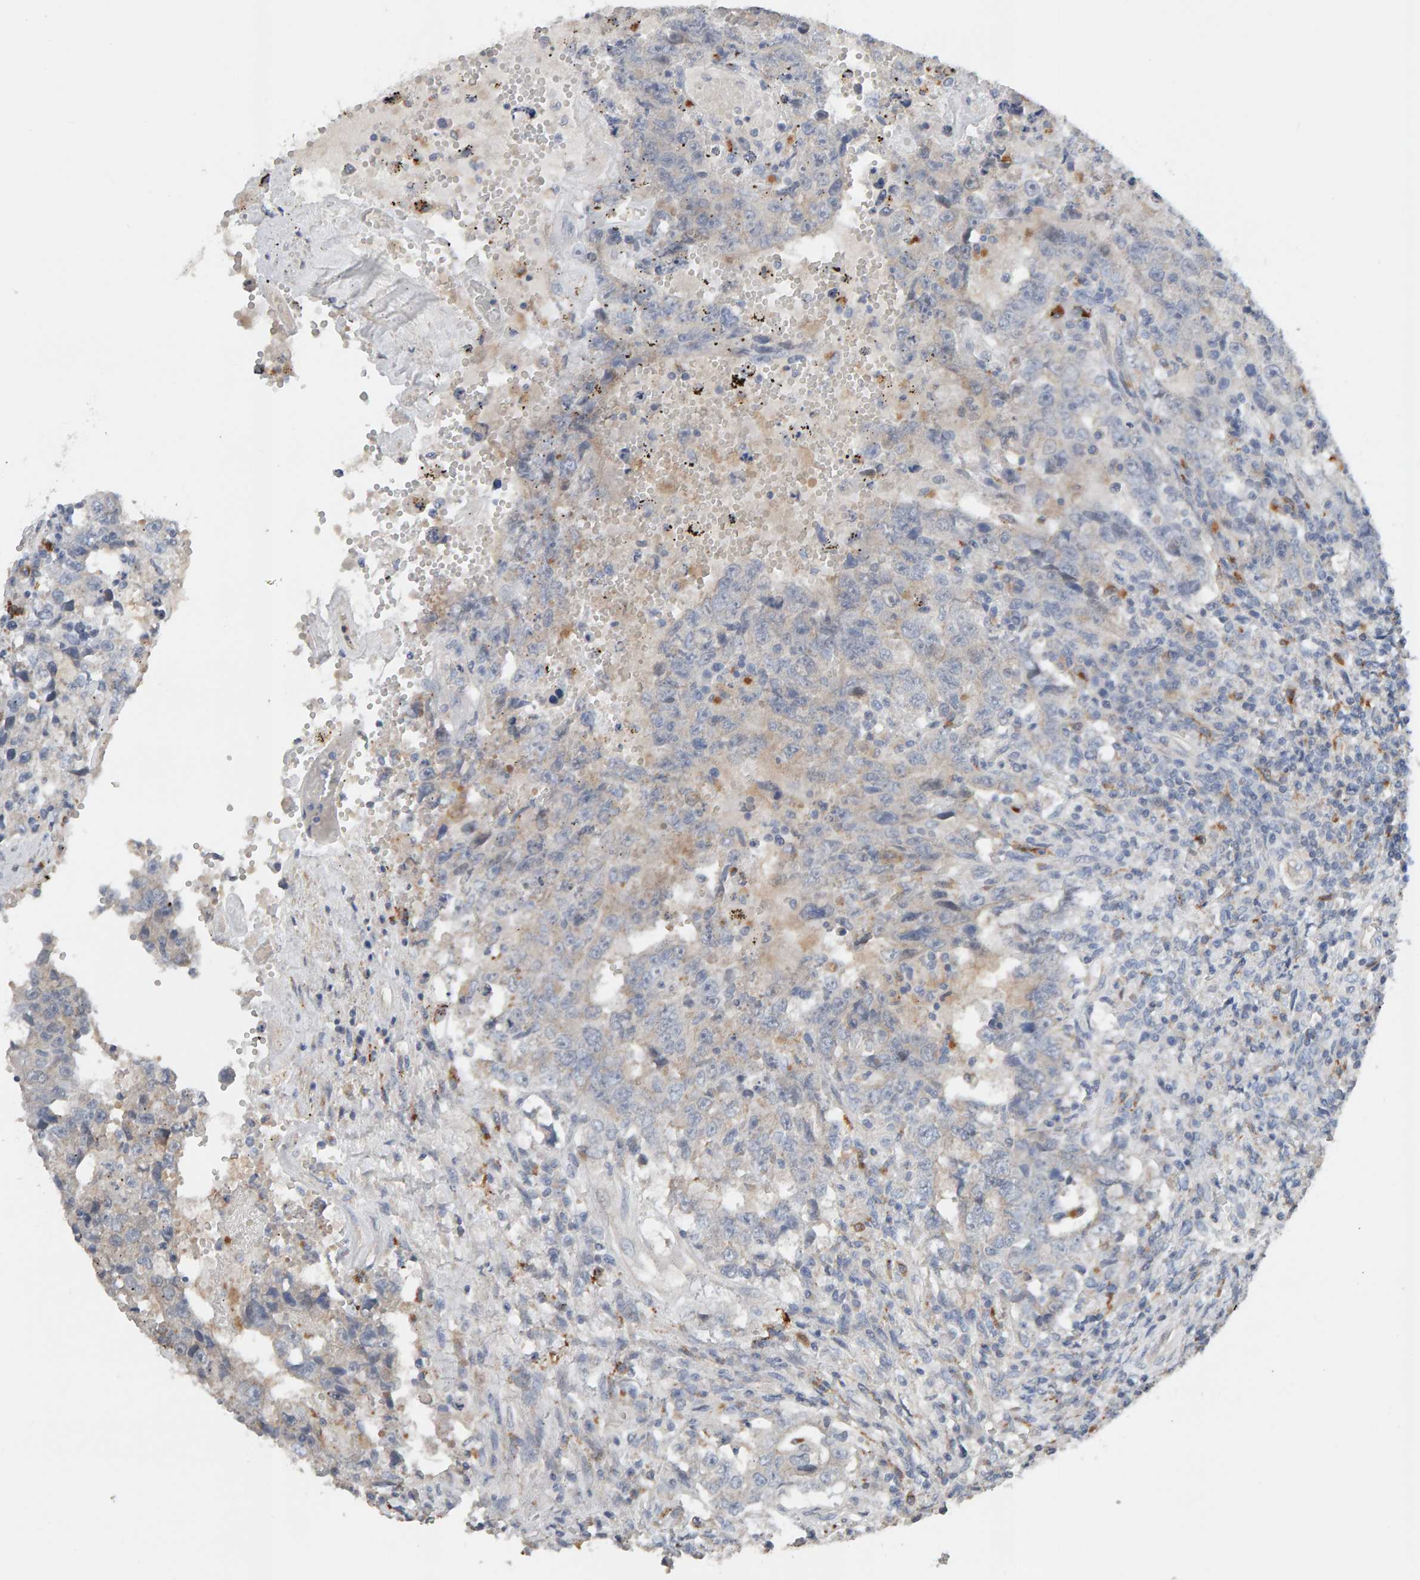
{"staining": {"intensity": "negative", "quantity": "none", "location": "none"}, "tissue": "testis cancer", "cell_type": "Tumor cells", "image_type": "cancer", "snomed": [{"axis": "morphology", "description": "Carcinoma, Embryonal, NOS"}, {"axis": "topography", "description": "Testis"}], "caption": "Micrograph shows no protein staining in tumor cells of embryonal carcinoma (testis) tissue. (DAB IHC visualized using brightfield microscopy, high magnification).", "gene": "IPPK", "patient": {"sex": "male", "age": 26}}